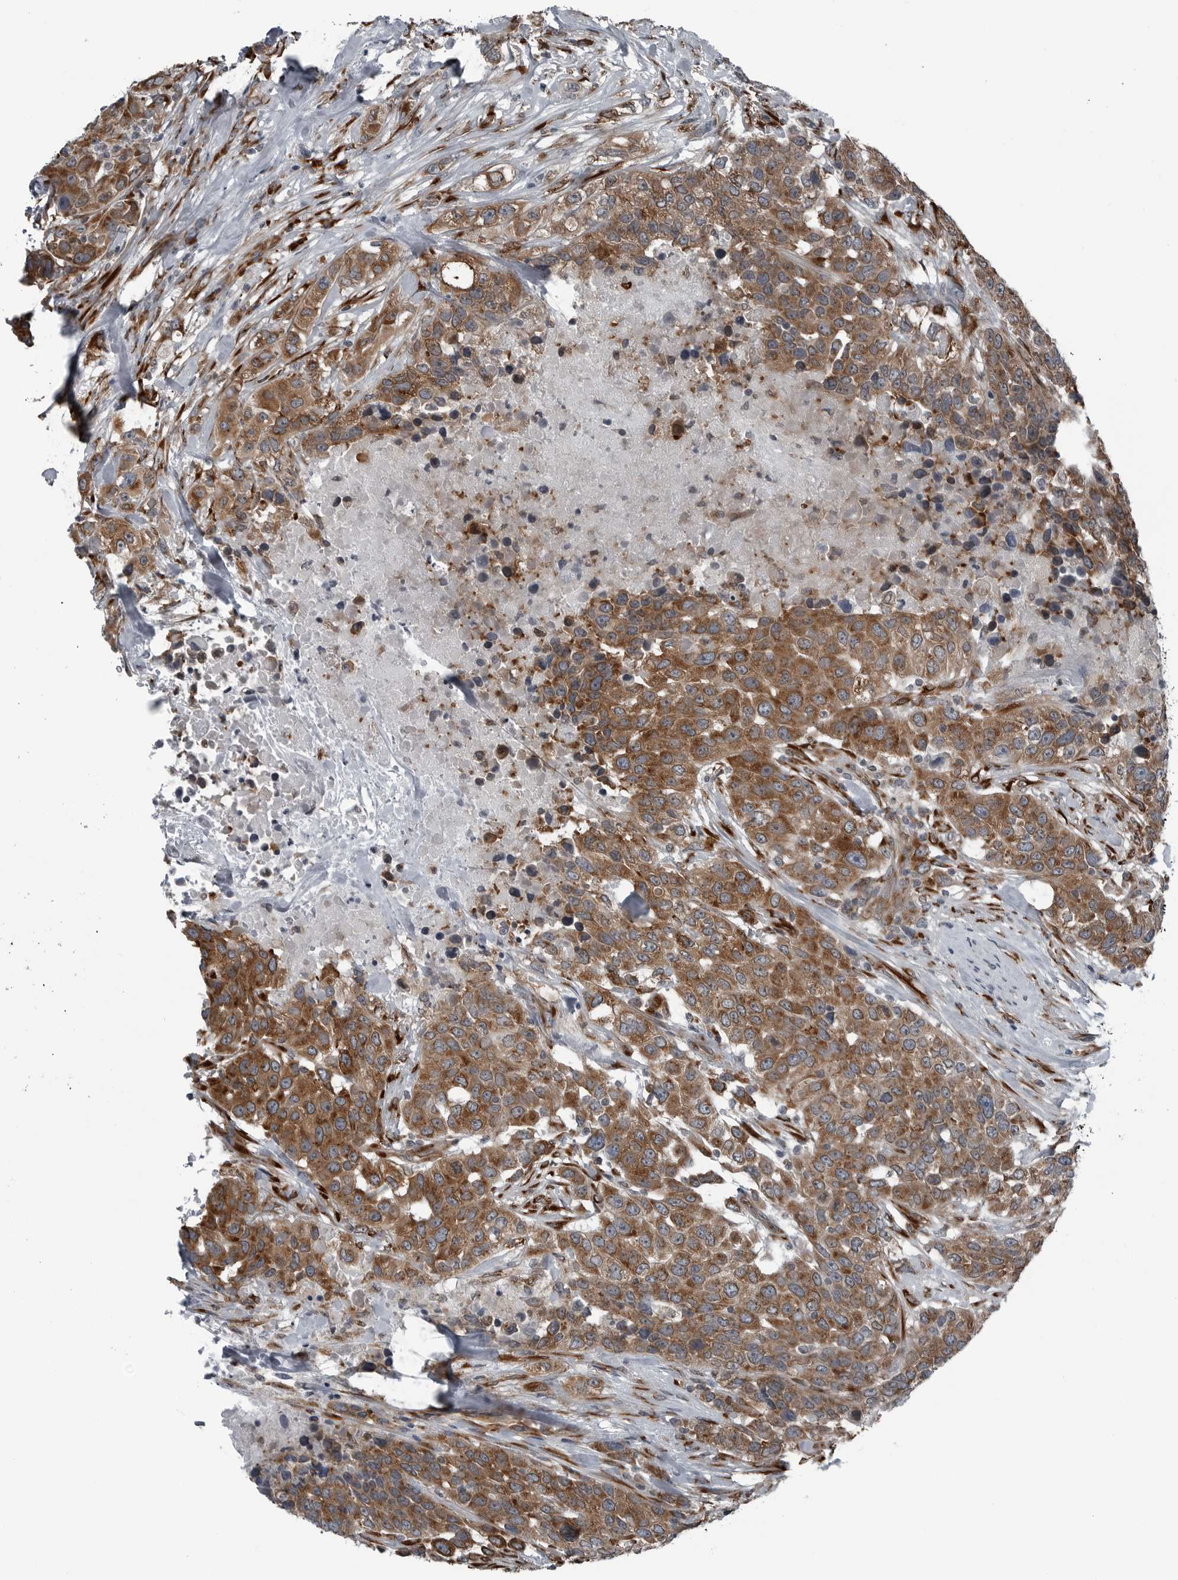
{"staining": {"intensity": "moderate", "quantity": ">75%", "location": "cytoplasmic/membranous"}, "tissue": "urothelial cancer", "cell_type": "Tumor cells", "image_type": "cancer", "snomed": [{"axis": "morphology", "description": "Urothelial carcinoma, High grade"}, {"axis": "topography", "description": "Urinary bladder"}], "caption": "Immunohistochemistry histopathology image of human urothelial cancer stained for a protein (brown), which reveals medium levels of moderate cytoplasmic/membranous expression in about >75% of tumor cells.", "gene": "CEP85", "patient": {"sex": "female", "age": 80}}